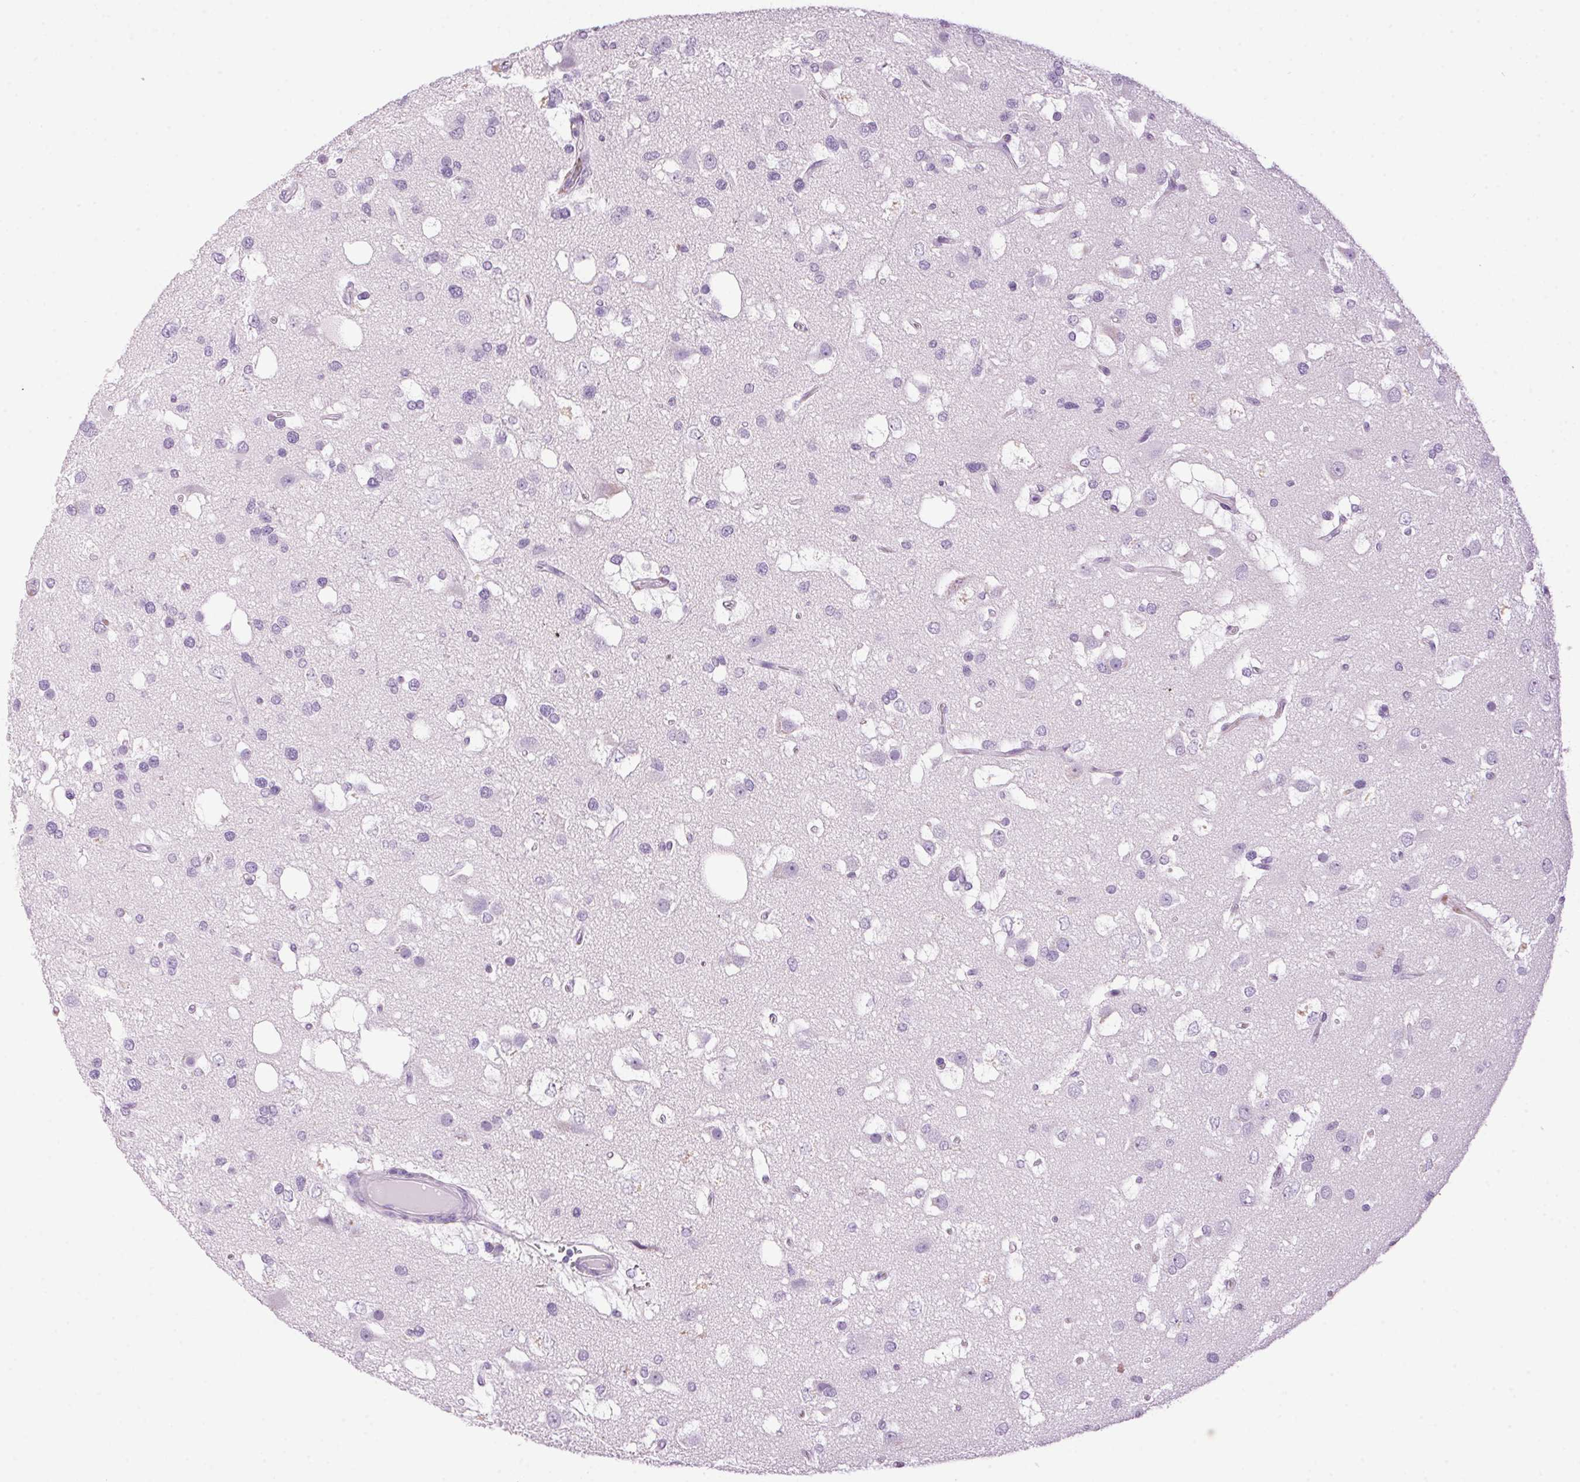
{"staining": {"intensity": "negative", "quantity": "none", "location": "none"}, "tissue": "glioma", "cell_type": "Tumor cells", "image_type": "cancer", "snomed": [{"axis": "morphology", "description": "Glioma, malignant, High grade"}, {"axis": "topography", "description": "Brain"}], "caption": "This image is of glioma stained with IHC to label a protein in brown with the nuclei are counter-stained blue. There is no positivity in tumor cells.", "gene": "TMEM88B", "patient": {"sex": "male", "age": 53}}